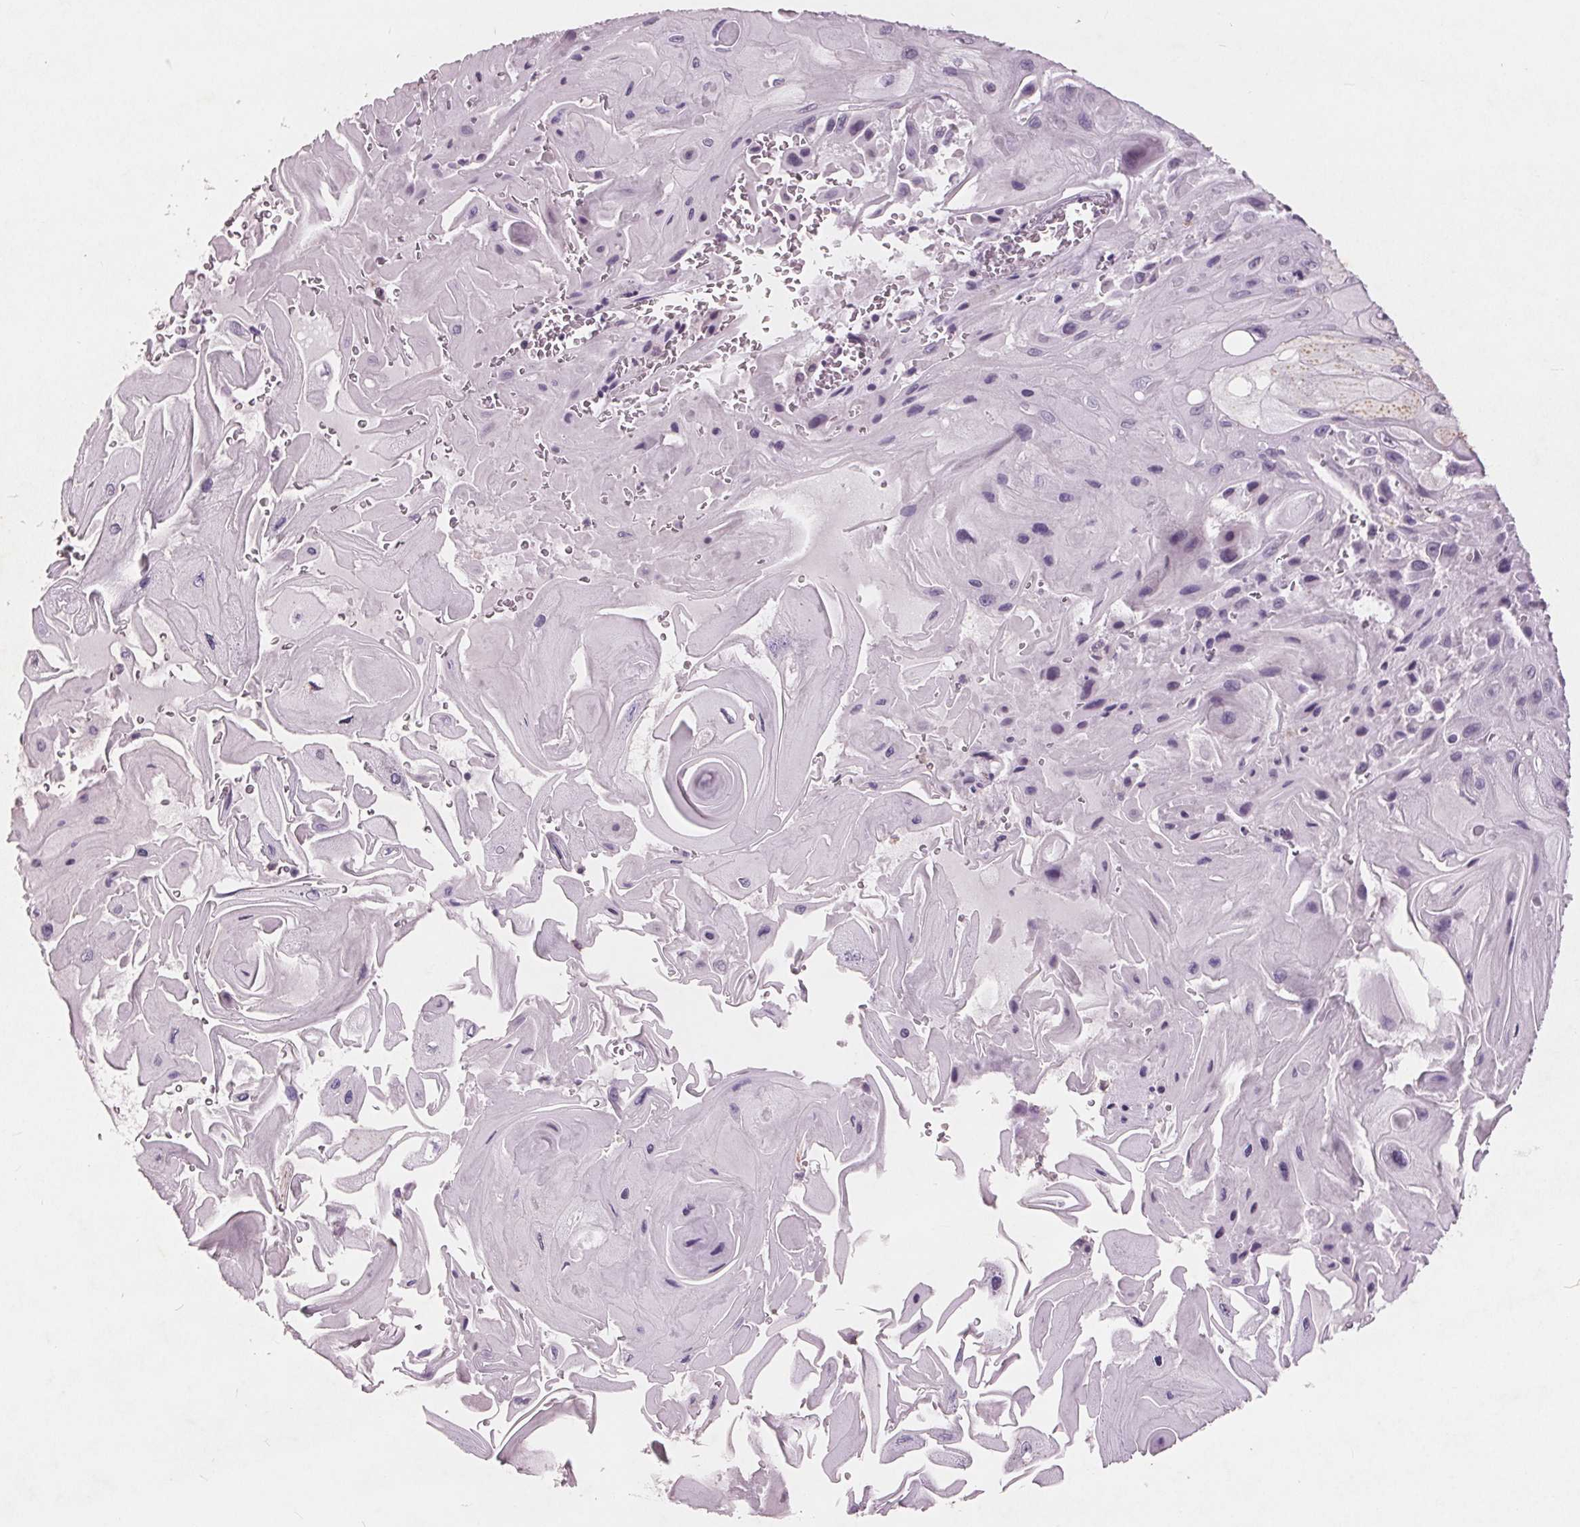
{"staining": {"intensity": "moderate", "quantity": "<25%", "location": "cytoplasmic/membranous"}, "tissue": "skin cancer", "cell_type": "Tumor cells", "image_type": "cancer", "snomed": [{"axis": "morphology", "description": "Squamous cell carcinoma, NOS"}, {"axis": "topography", "description": "Skin"}], "caption": "The micrograph reveals immunohistochemical staining of skin squamous cell carcinoma. There is moderate cytoplasmic/membranous staining is seen in about <25% of tumor cells.", "gene": "PTPN14", "patient": {"sex": "female", "age": 94}}